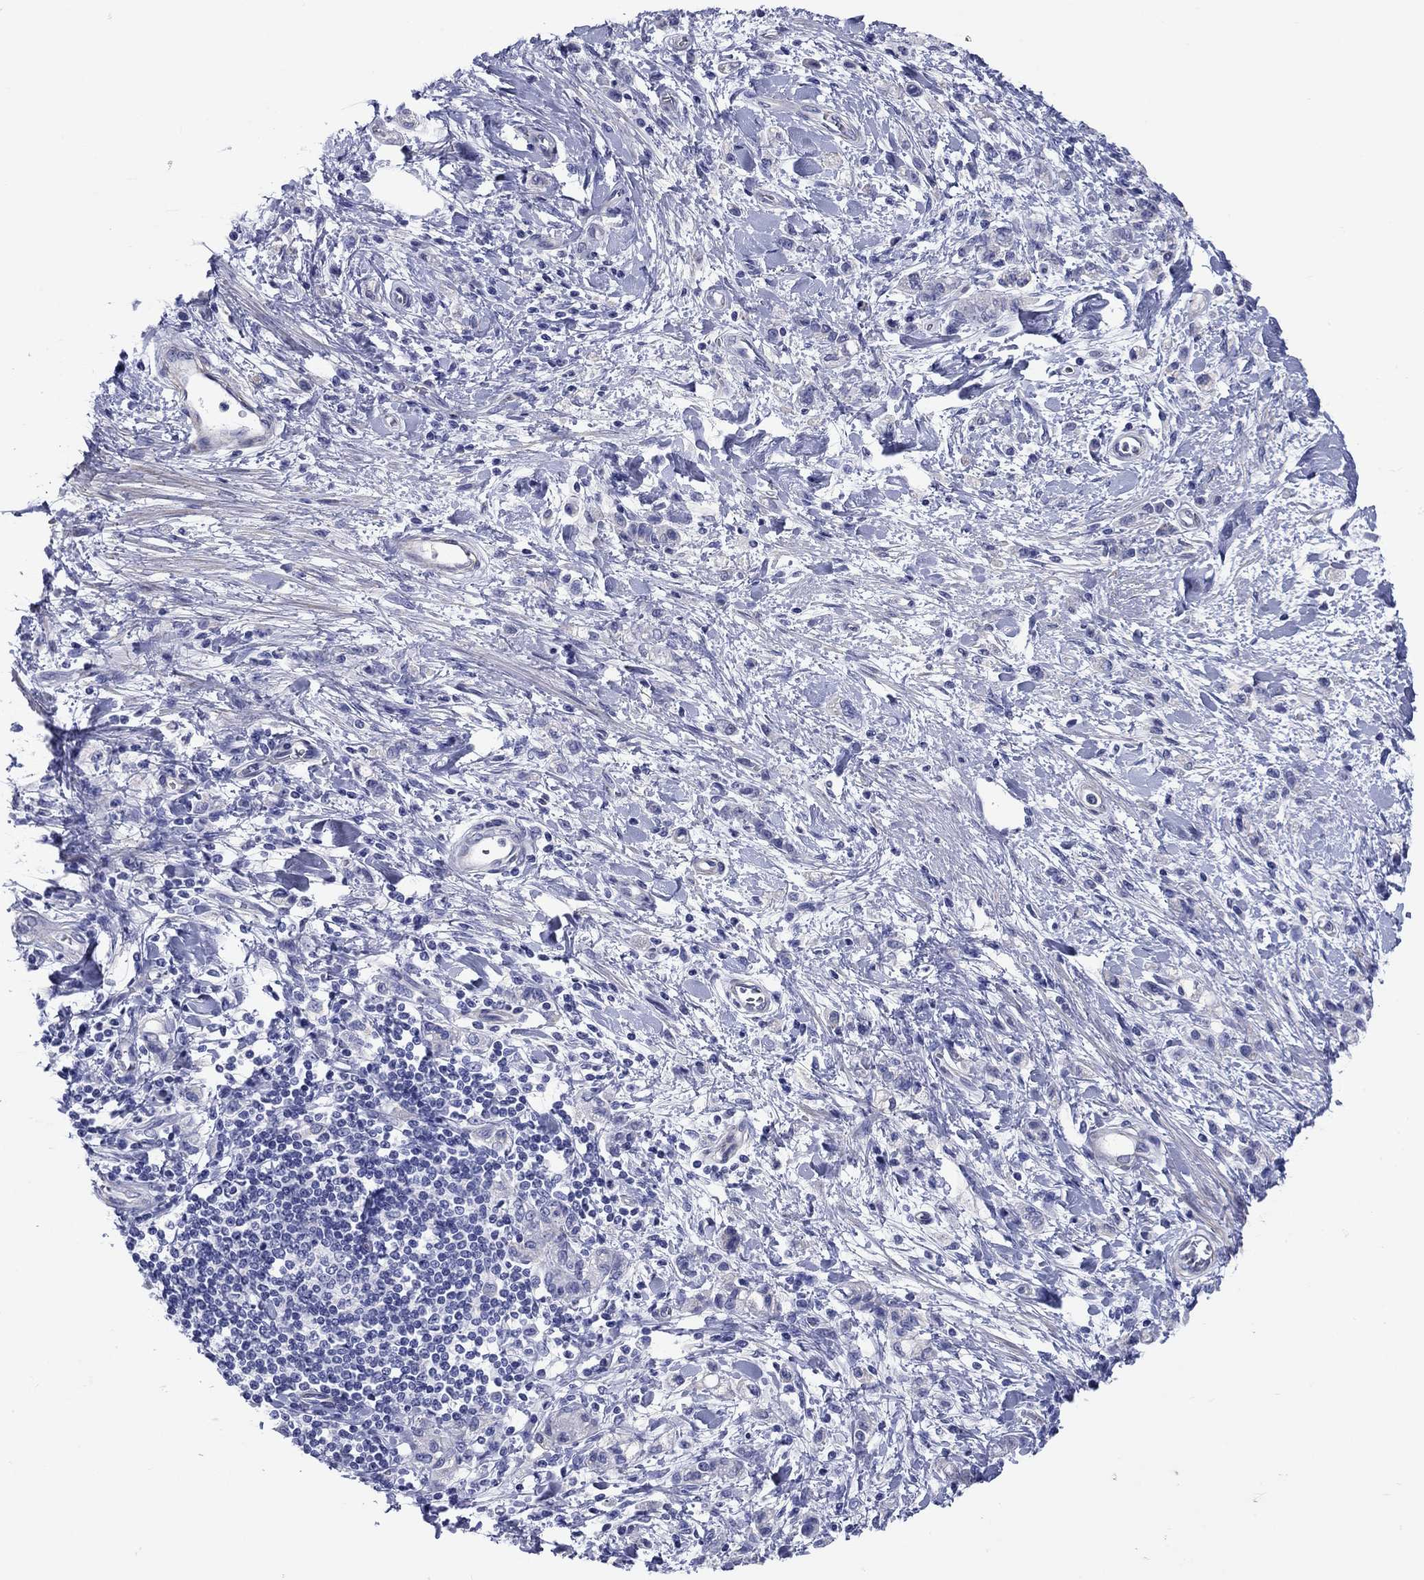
{"staining": {"intensity": "negative", "quantity": "none", "location": "none"}, "tissue": "stomach cancer", "cell_type": "Tumor cells", "image_type": "cancer", "snomed": [{"axis": "morphology", "description": "Adenocarcinoma, NOS"}, {"axis": "topography", "description": "Stomach"}], "caption": "Protein analysis of stomach adenocarcinoma exhibits no significant staining in tumor cells. (DAB (3,3'-diaminobenzidine) IHC visualized using brightfield microscopy, high magnification).", "gene": "PRKCG", "patient": {"sex": "male", "age": 77}}